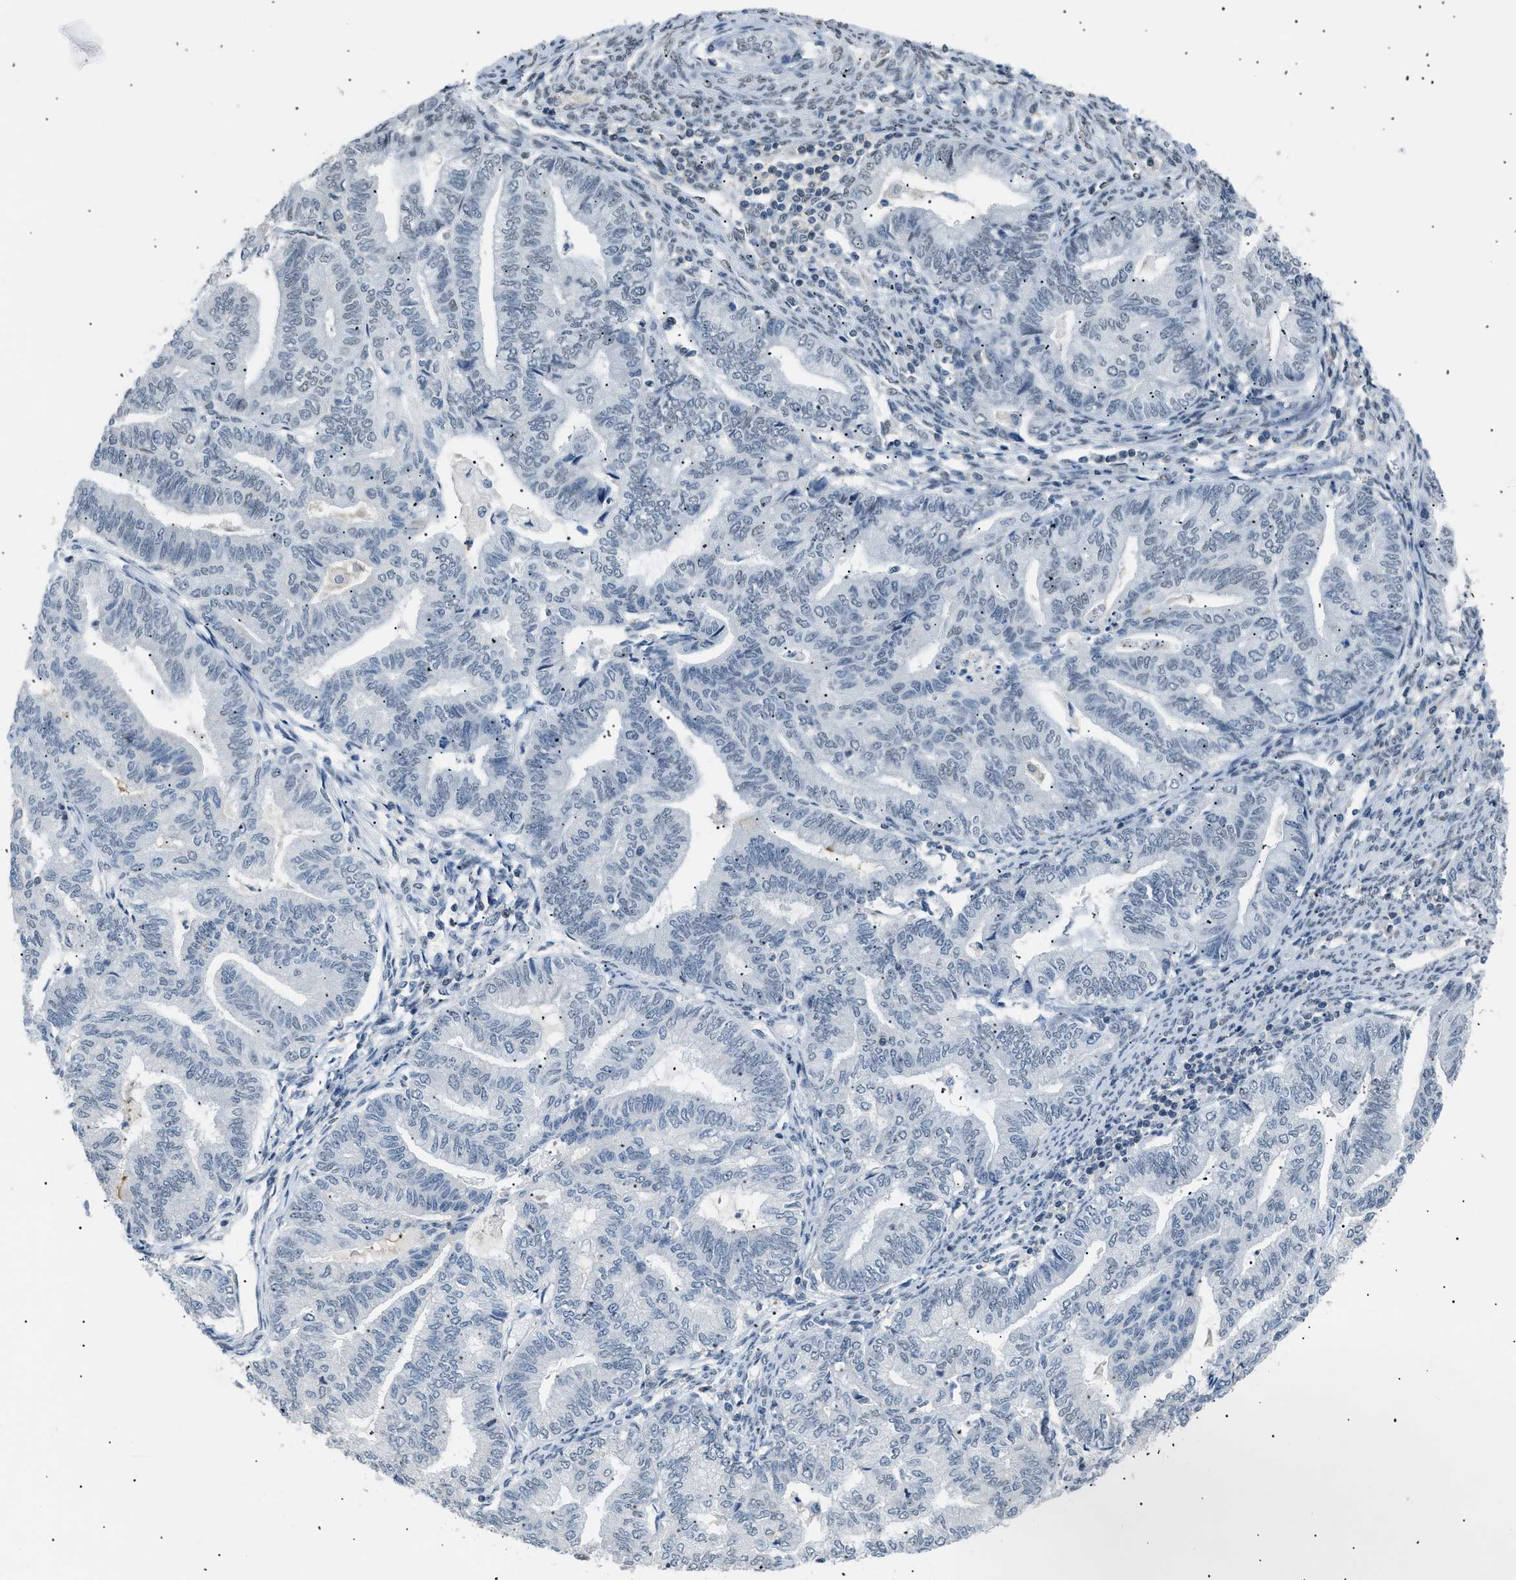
{"staining": {"intensity": "weak", "quantity": "<25%", "location": "nuclear"}, "tissue": "endometrial cancer", "cell_type": "Tumor cells", "image_type": "cancer", "snomed": [{"axis": "morphology", "description": "Adenocarcinoma, NOS"}, {"axis": "topography", "description": "Endometrium"}], "caption": "Tumor cells are negative for protein expression in human adenocarcinoma (endometrial).", "gene": "KCNC3", "patient": {"sex": "female", "age": 79}}